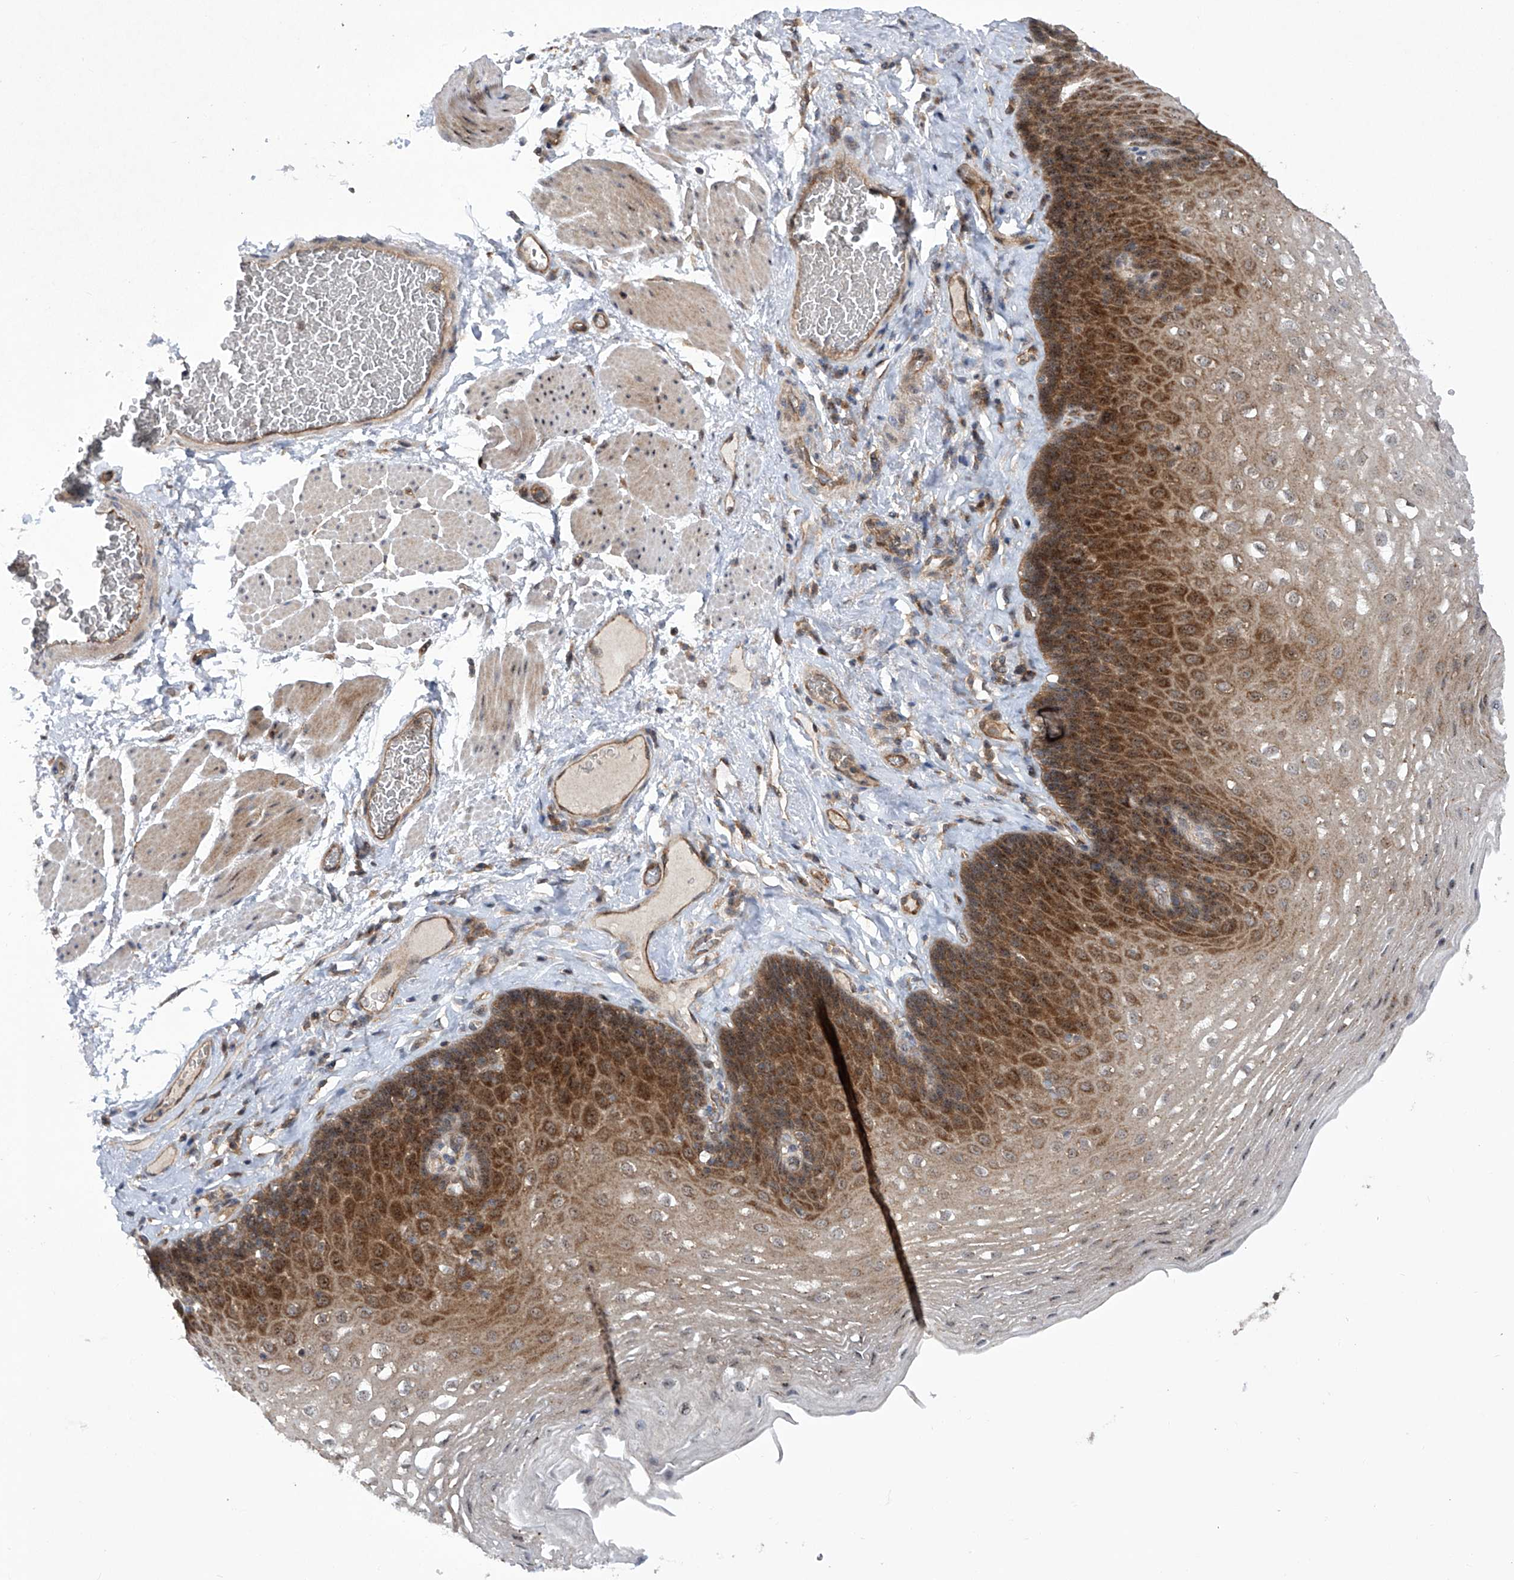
{"staining": {"intensity": "strong", "quantity": "25%-75%", "location": "cytoplasmic/membranous"}, "tissue": "esophagus", "cell_type": "Squamous epithelial cells", "image_type": "normal", "snomed": [{"axis": "morphology", "description": "Normal tissue, NOS"}, {"axis": "topography", "description": "Esophagus"}], "caption": "Brown immunohistochemical staining in normal human esophagus shows strong cytoplasmic/membranous staining in about 25%-75% of squamous epithelial cells.", "gene": "CISH", "patient": {"sex": "female", "age": 66}}